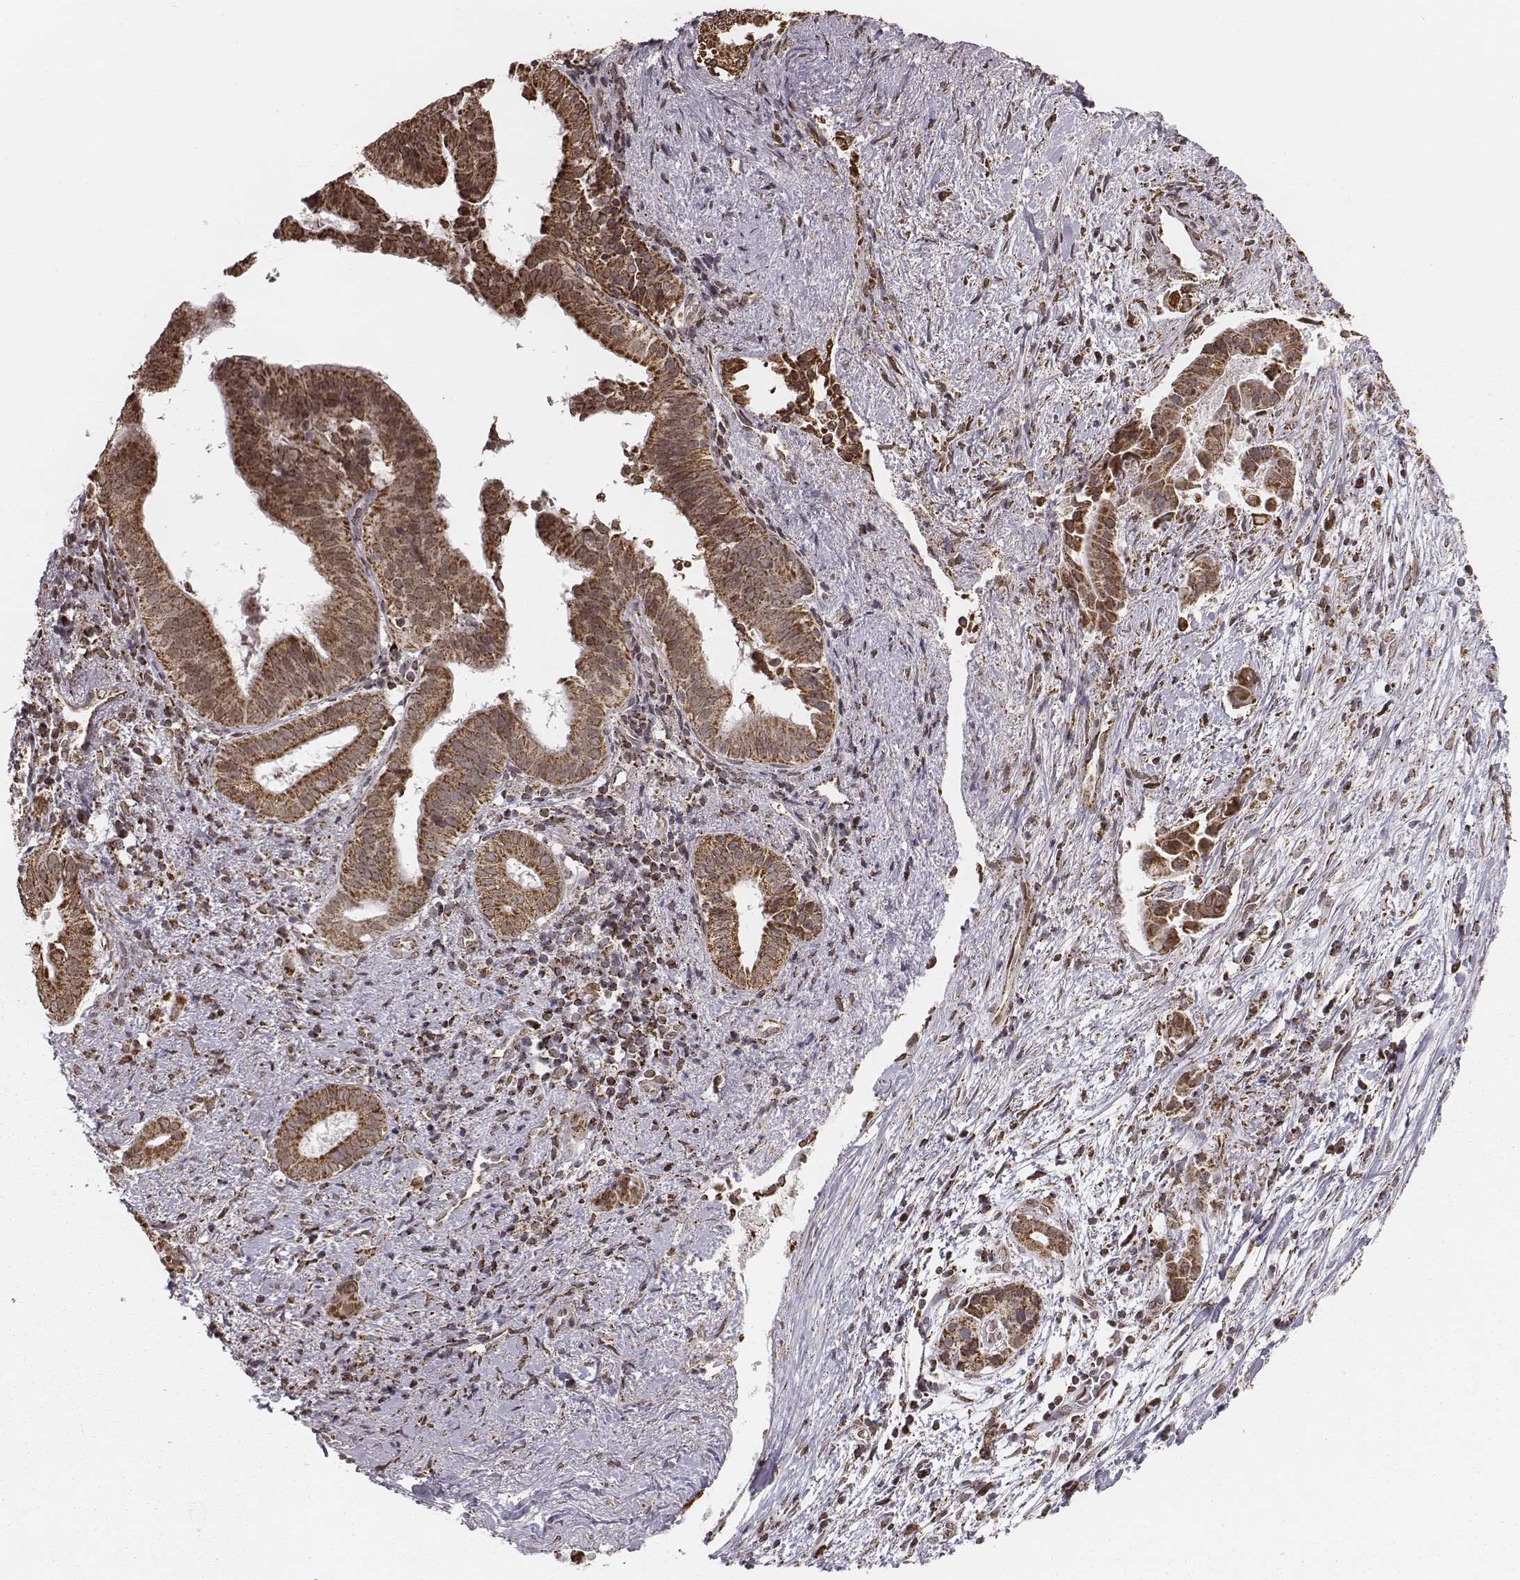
{"staining": {"intensity": "moderate", "quantity": ">75%", "location": "cytoplasmic/membranous"}, "tissue": "pancreatic cancer", "cell_type": "Tumor cells", "image_type": "cancer", "snomed": [{"axis": "morphology", "description": "Adenocarcinoma, NOS"}, {"axis": "topography", "description": "Pancreas"}], "caption": "A high-resolution histopathology image shows immunohistochemistry (IHC) staining of adenocarcinoma (pancreatic), which reveals moderate cytoplasmic/membranous expression in about >75% of tumor cells.", "gene": "ACOT2", "patient": {"sex": "male", "age": 61}}